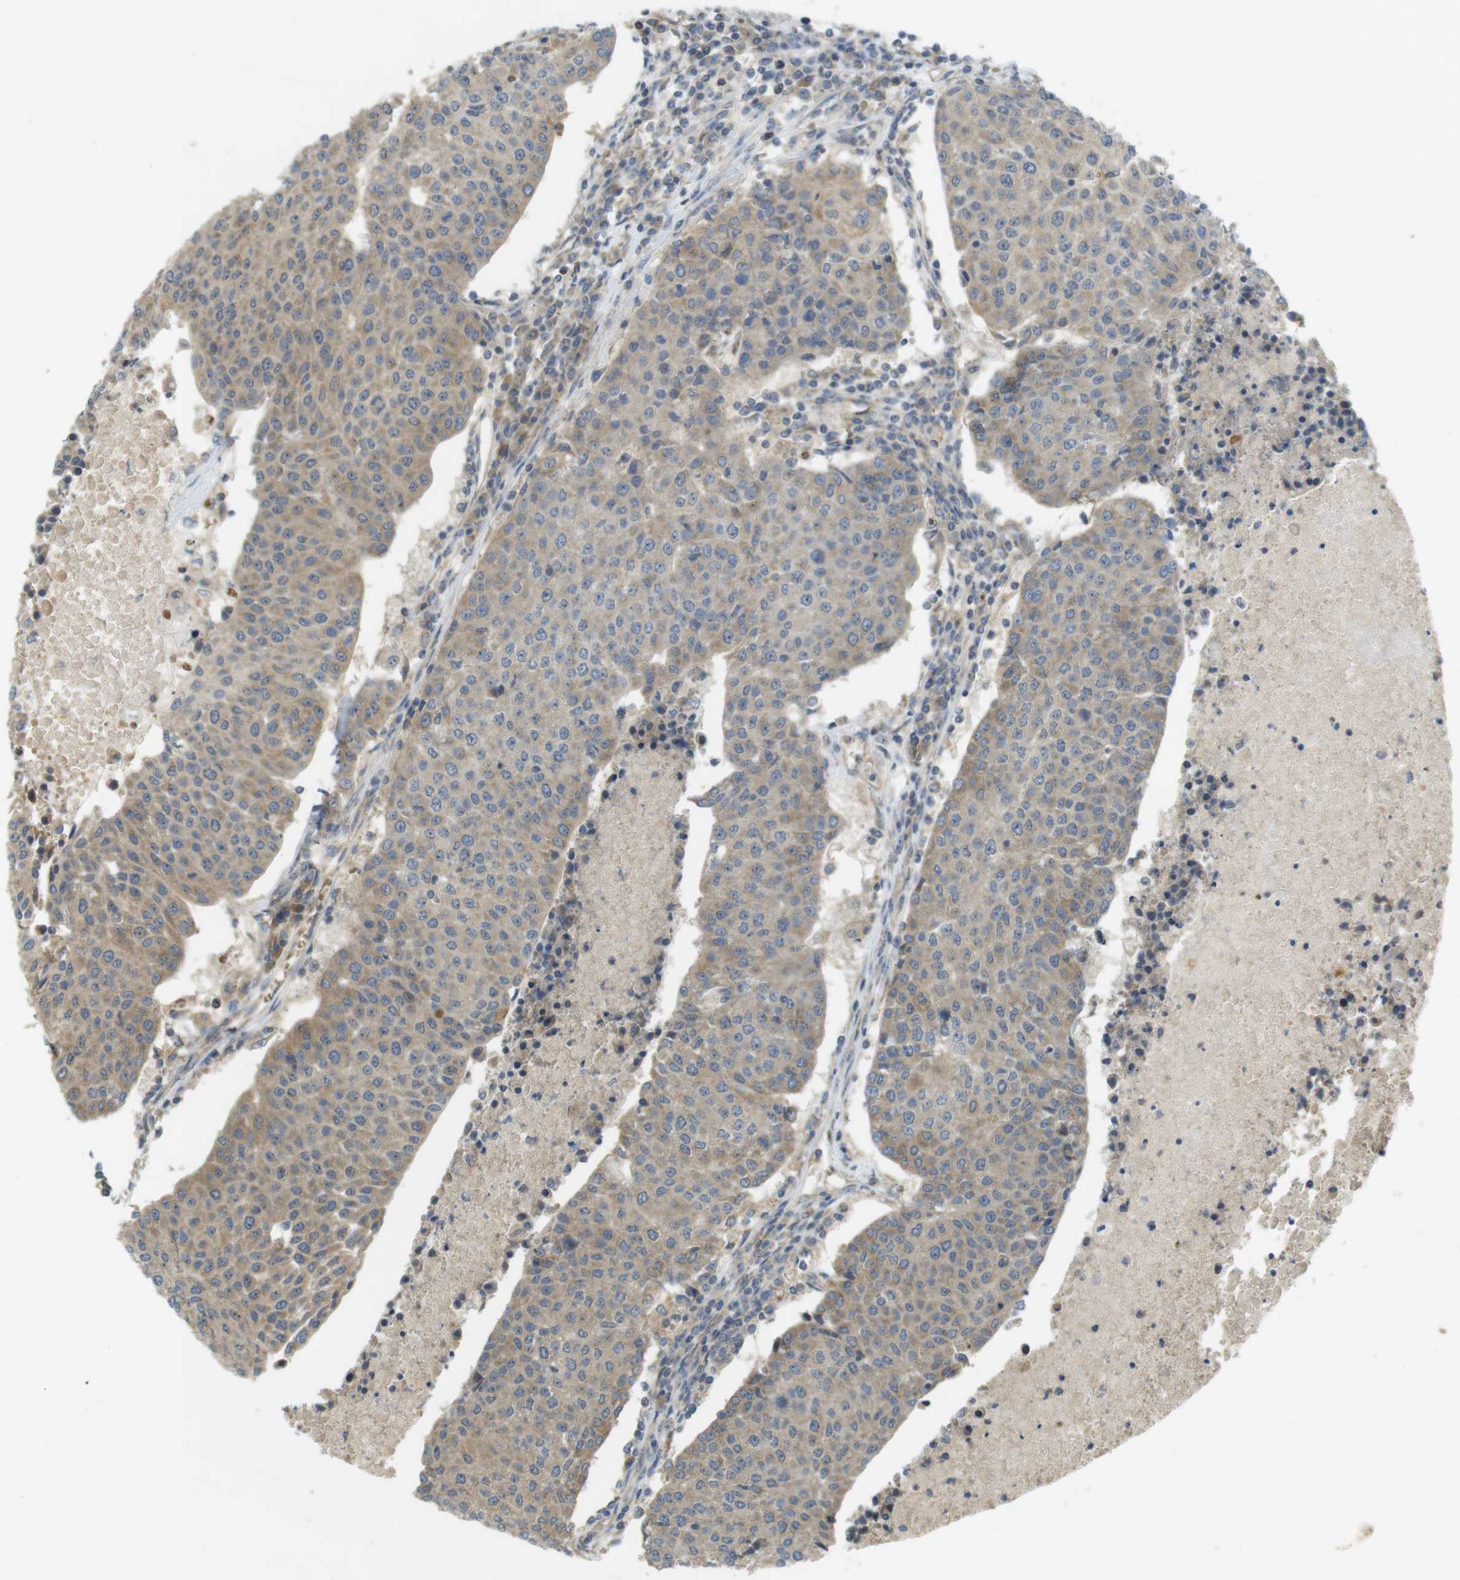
{"staining": {"intensity": "weak", "quantity": ">75%", "location": "cytoplasmic/membranous"}, "tissue": "urothelial cancer", "cell_type": "Tumor cells", "image_type": "cancer", "snomed": [{"axis": "morphology", "description": "Urothelial carcinoma, High grade"}, {"axis": "topography", "description": "Urinary bladder"}], "caption": "Protein staining displays weak cytoplasmic/membranous positivity in approximately >75% of tumor cells in urothelial carcinoma (high-grade).", "gene": "CLTC", "patient": {"sex": "female", "age": 85}}